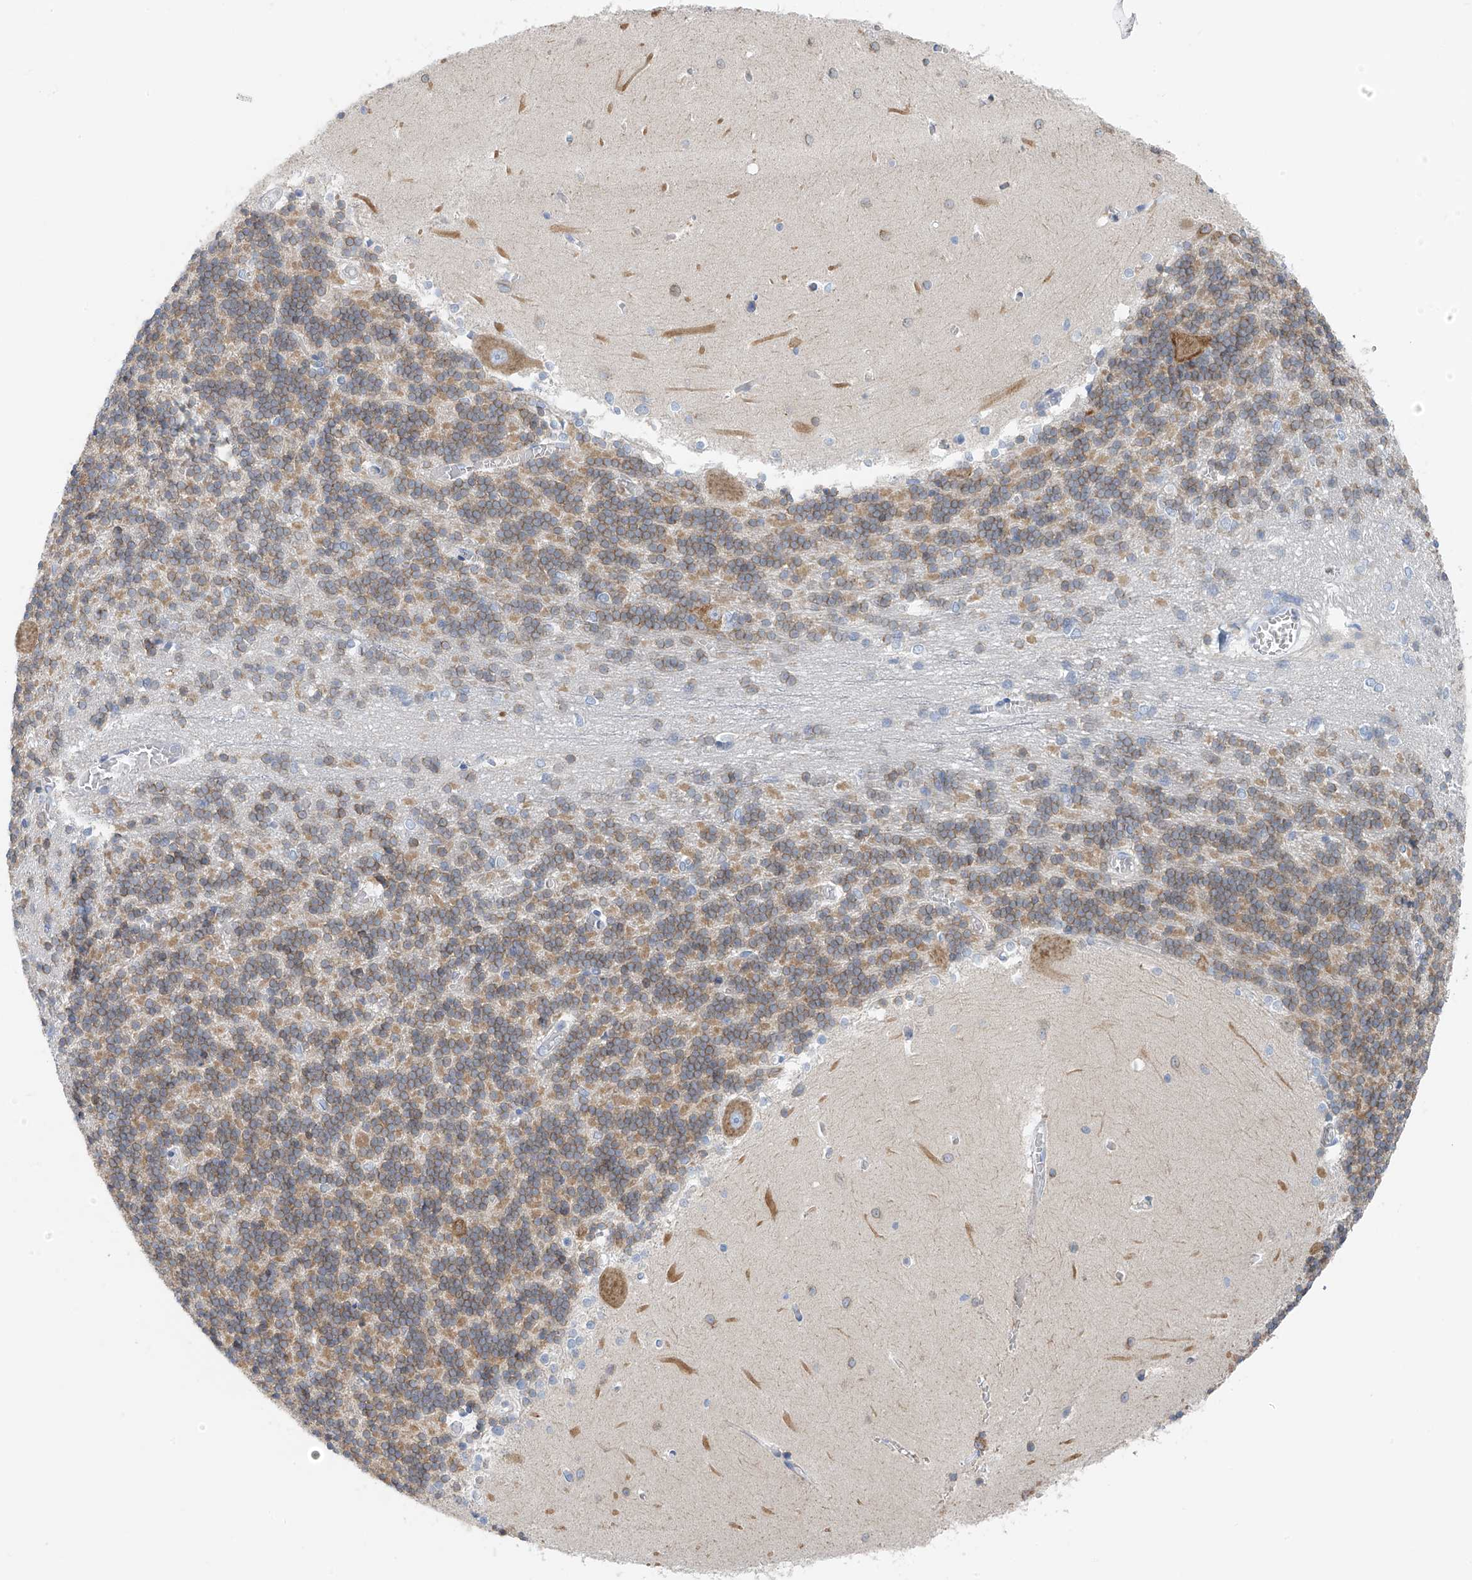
{"staining": {"intensity": "moderate", "quantity": ">75%", "location": "cytoplasmic/membranous"}, "tissue": "cerebellum", "cell_type": "Cells in granular layer", "image_type": "normal", "snomed": [{"axis": "morphology", "description": "Normal tissue, NOS"}, {"axis": "topography", "description": "Cerebellum"}], "caption": "The photomicrograph exhibits immunohistochemical staining of benign cerebellum. There is moderate cytoplasmic/membranous staining is appreciated in about >75% of cells in granular layer.", "gene": "POMGNT2", "patient": {"sex": "male", "age": 37}}